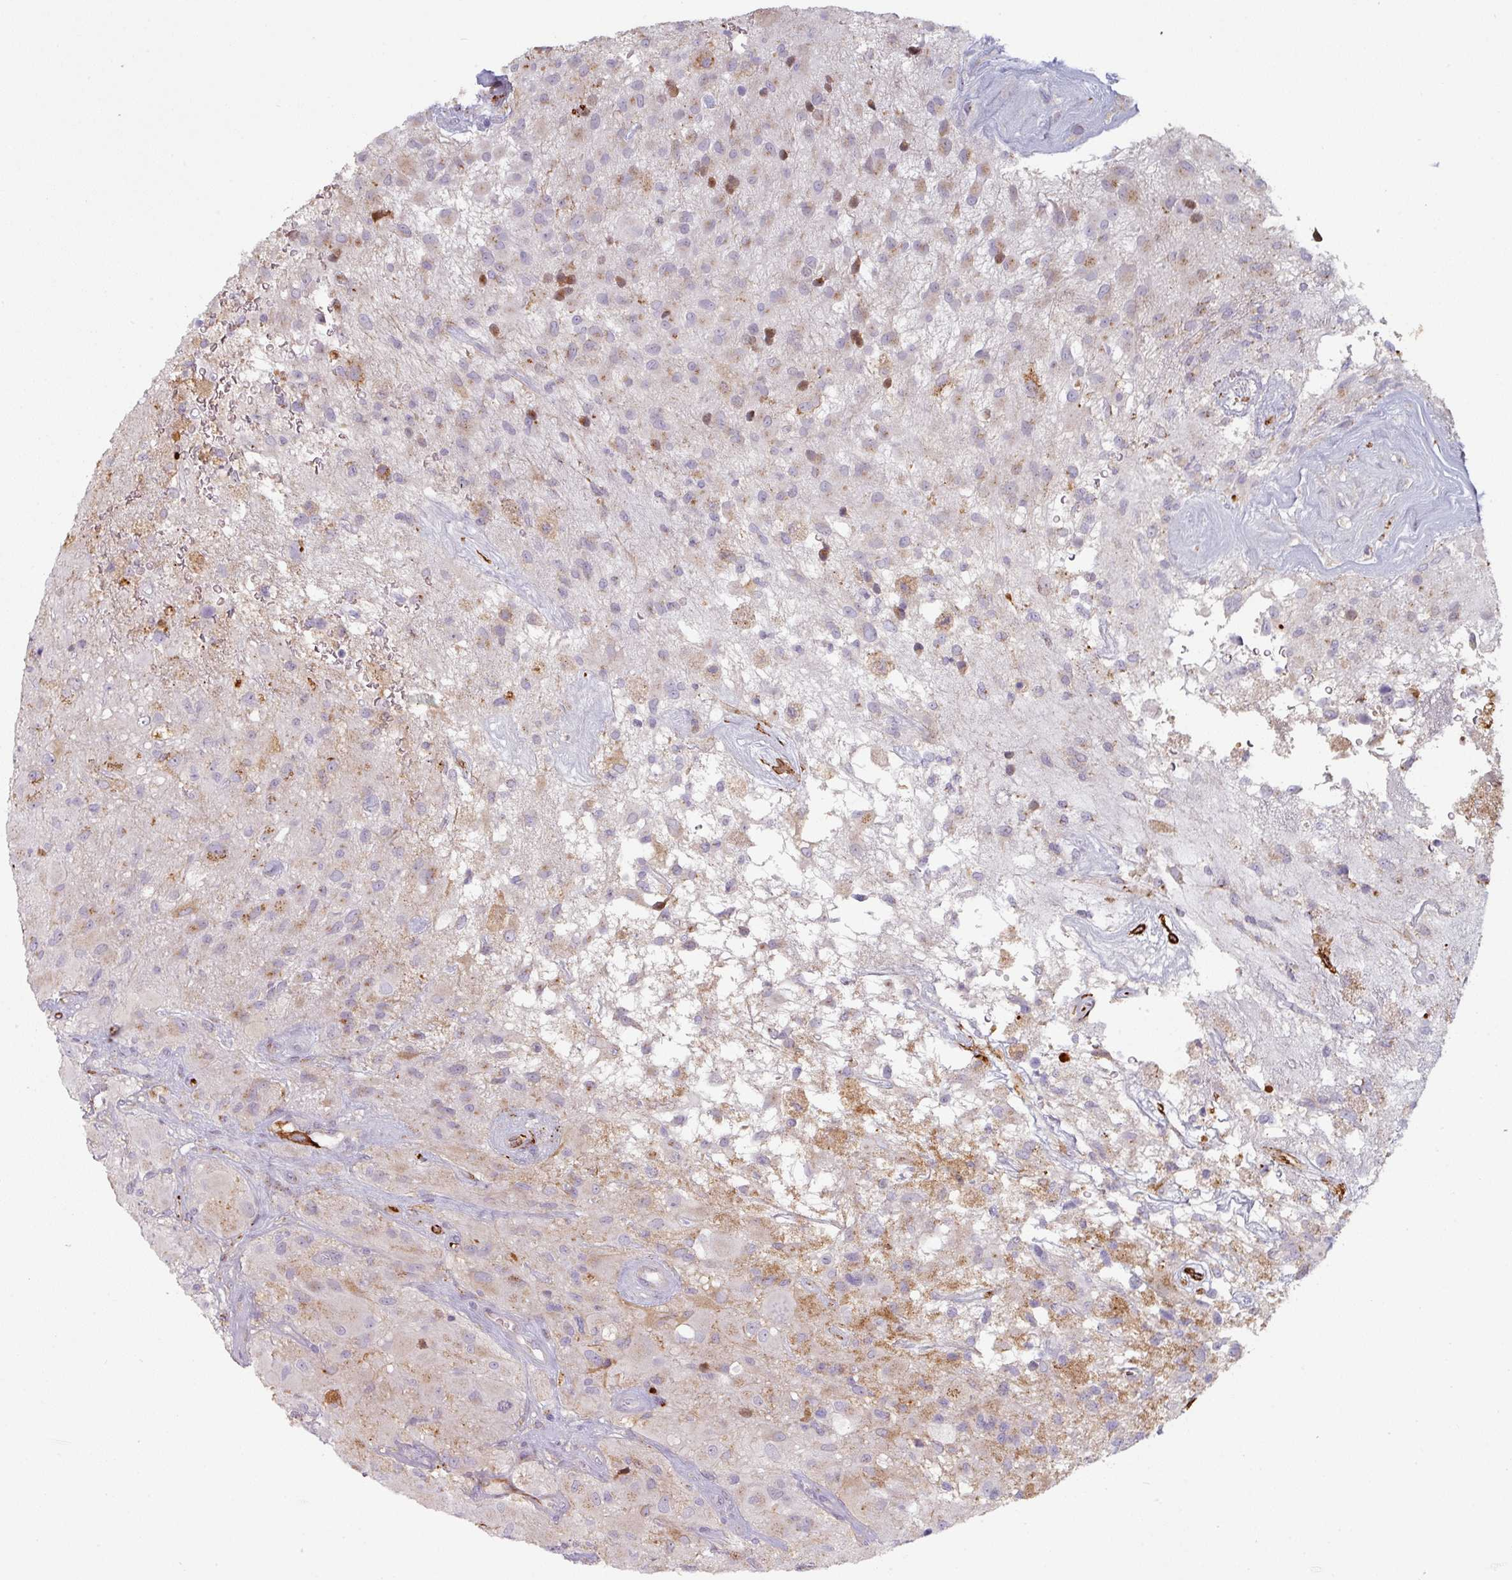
{"staining": {"intensity": "moderate", "quantity": "25%-75%", "location": "cytoplasmic/membranous"}, "tissue": "glioma", "cell_type": "Tumor cells", "image_type": "cancer", "snomed": [{"axis": "morphology", "description": "Glioma, malignant, High grade"}, {"axis": "topography", "description": "Brain"}], "caption": "Approximately 25%-75% of tumor cells in human glioma show moderate cytoplasmic/membranous protein expression as visualized by brown immunohistochemical staining.", "gene": "PRODH2", "patient": {"sex": "female", "age": 67}}